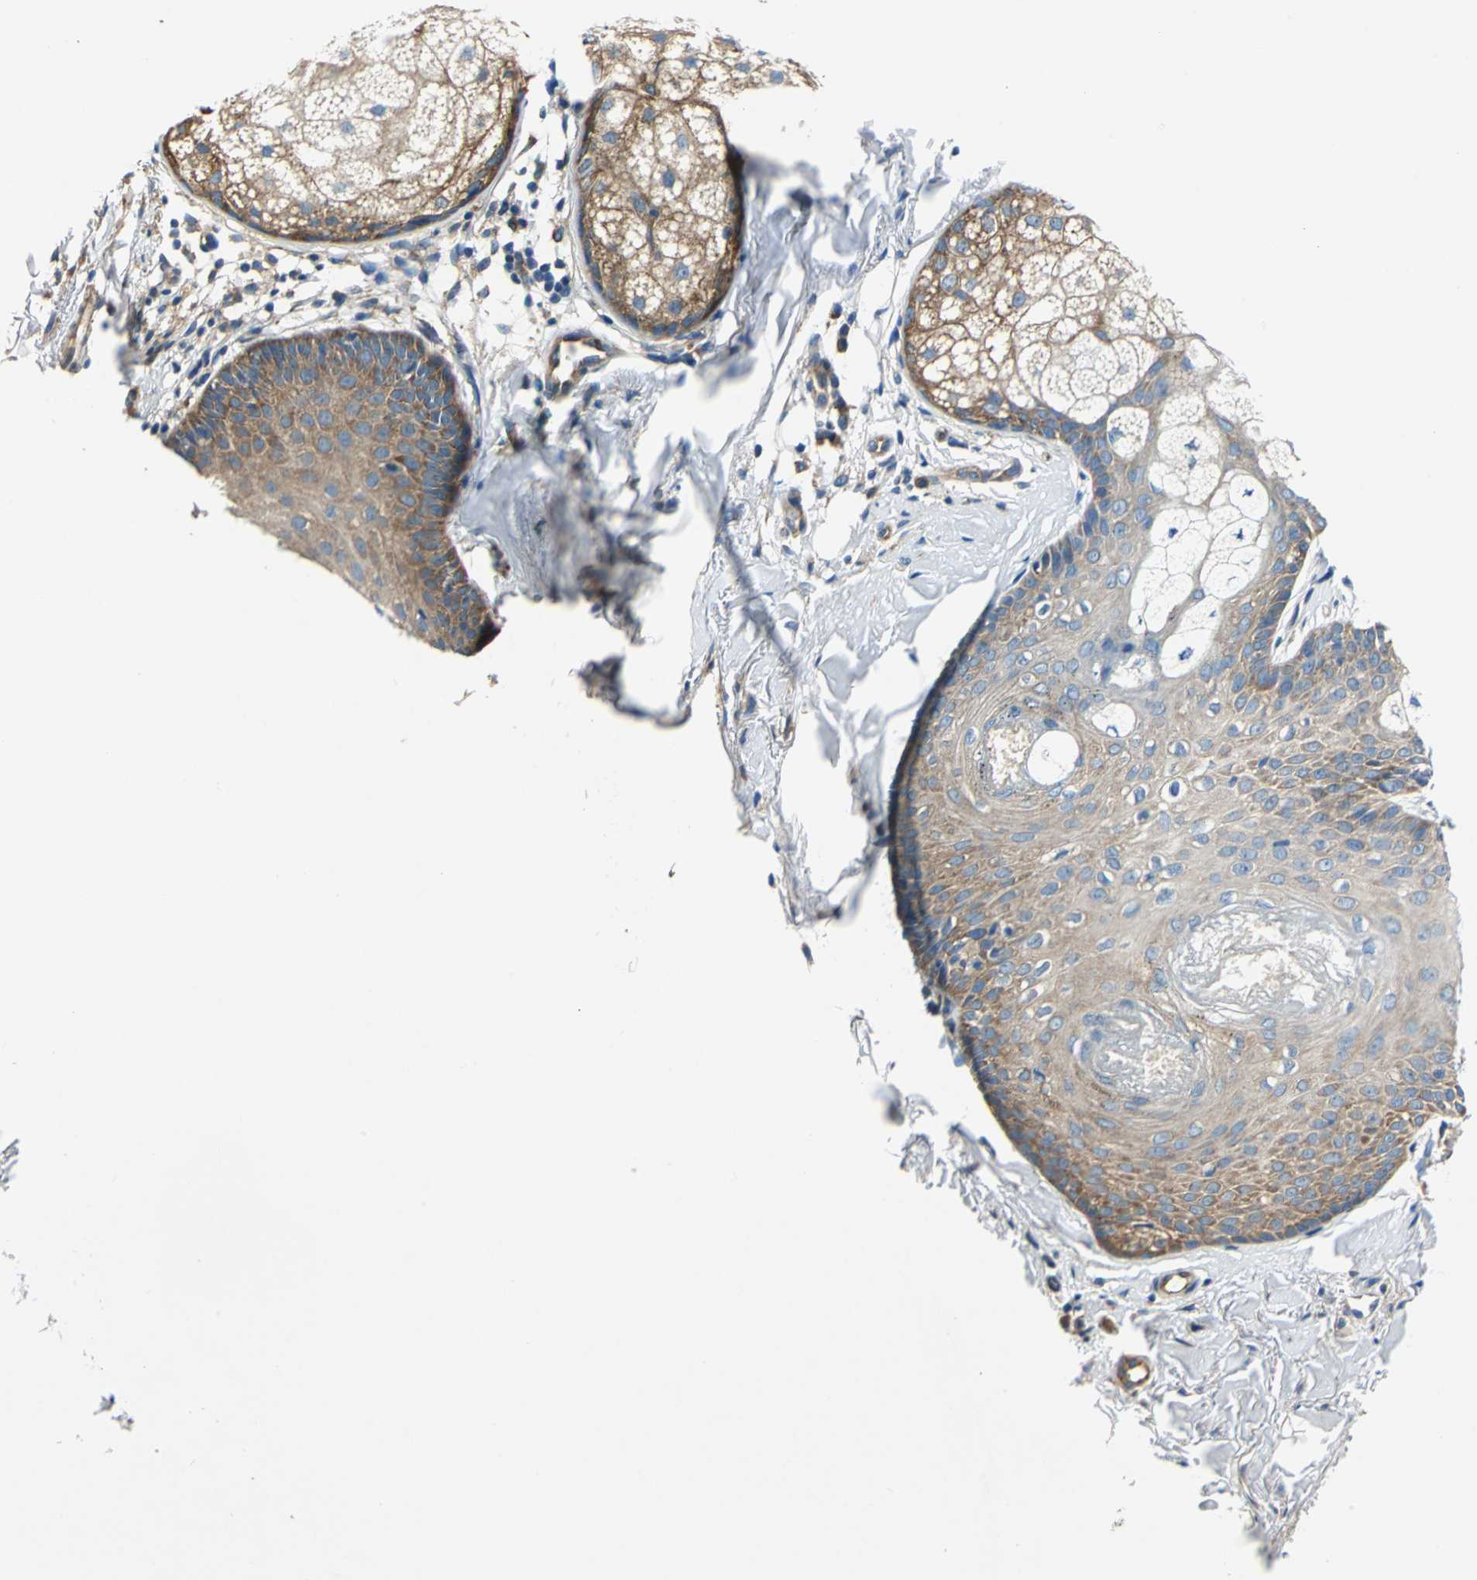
{"staining": {"intensity": "moderate", "quantity": ">75%", "location": "cytoplasmic/membranous"}, "tissue": "skin cancer", "cell_type": "Tumor cells", "image_type": "cancer", "snomed": [{"axis": "morphology", "description": "Normal tissue, NOS"}, {"axis": "morphology", "description": "Basal cell carcinoma"}, {"axis": "topography", "description": "Skin"}], "caption": "A high-resolution photomicrograph shows IHC staining of skin basal cell carcinoma, which reveals moderate cytoplasmic/membranous positivity in about >75% of tumor cells.", "gene": "TRIM25", "patient": {"sex": "female", "age": 69}}